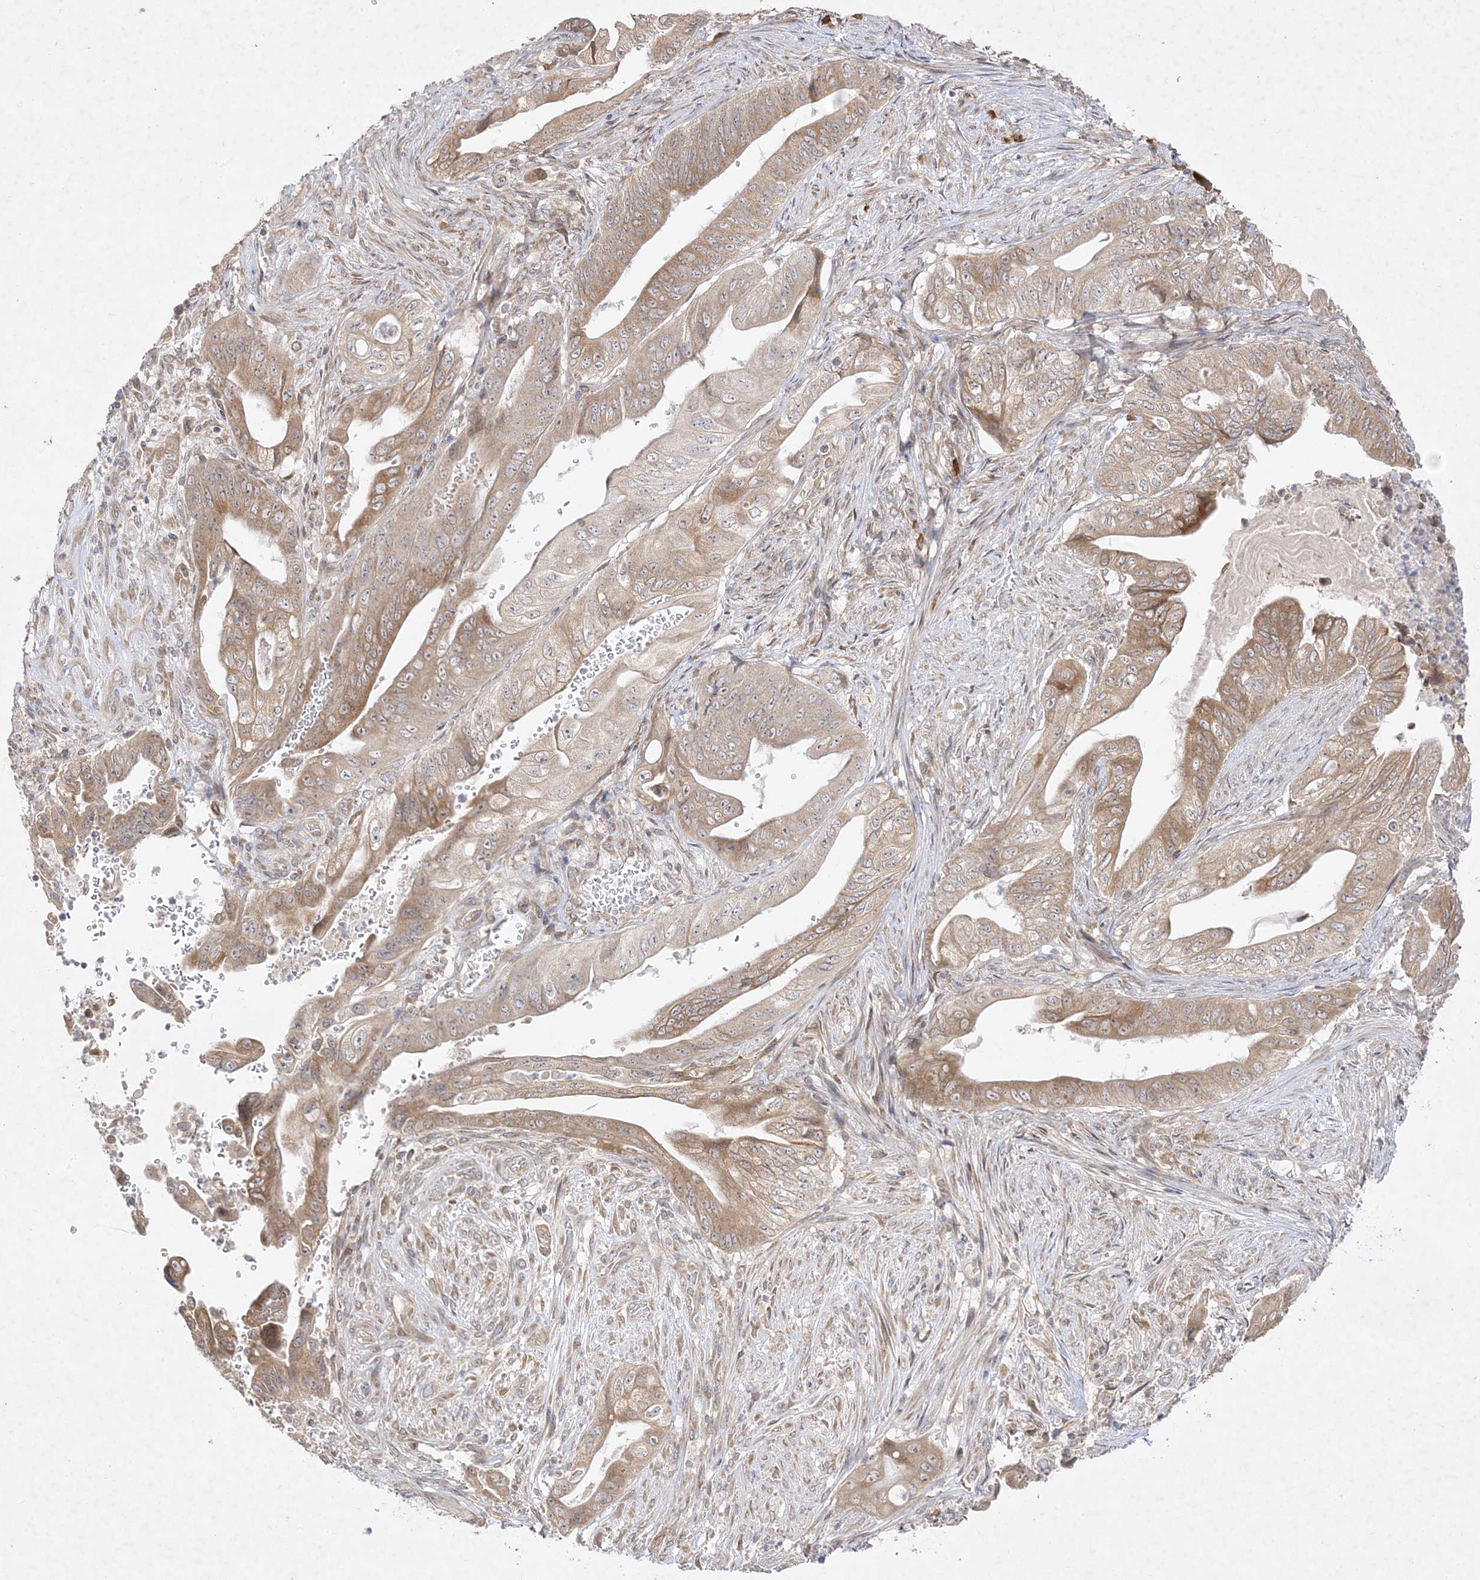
{"staining": {"intensity": "moderate", "quantity": ">75%", "location": "cytoplasmic/membranous"}, "tissue": "stomach cancer", "cell_type": "Tumor cells", "image_type": "cancer", "snomed": [{"axis": "morphology", "description": "Adenocarcinoma, NOS"}, {"axis": "topography", "description": "Stomach"}], "caption": "IHC staining of stomach adenocarcinoma, which reveals medium levels of moderate cytoplasmic/membranous staining in approximately >75% of tumor cells indicating moderate cytoplasmic/membranous protein positivity. The staining was performed using DAB (brown) for protein detection and nuclei were counterstained in hematoxylin (blue).", "gene": "C2CD2", "patient": {"sex": "female", "age": 73}}